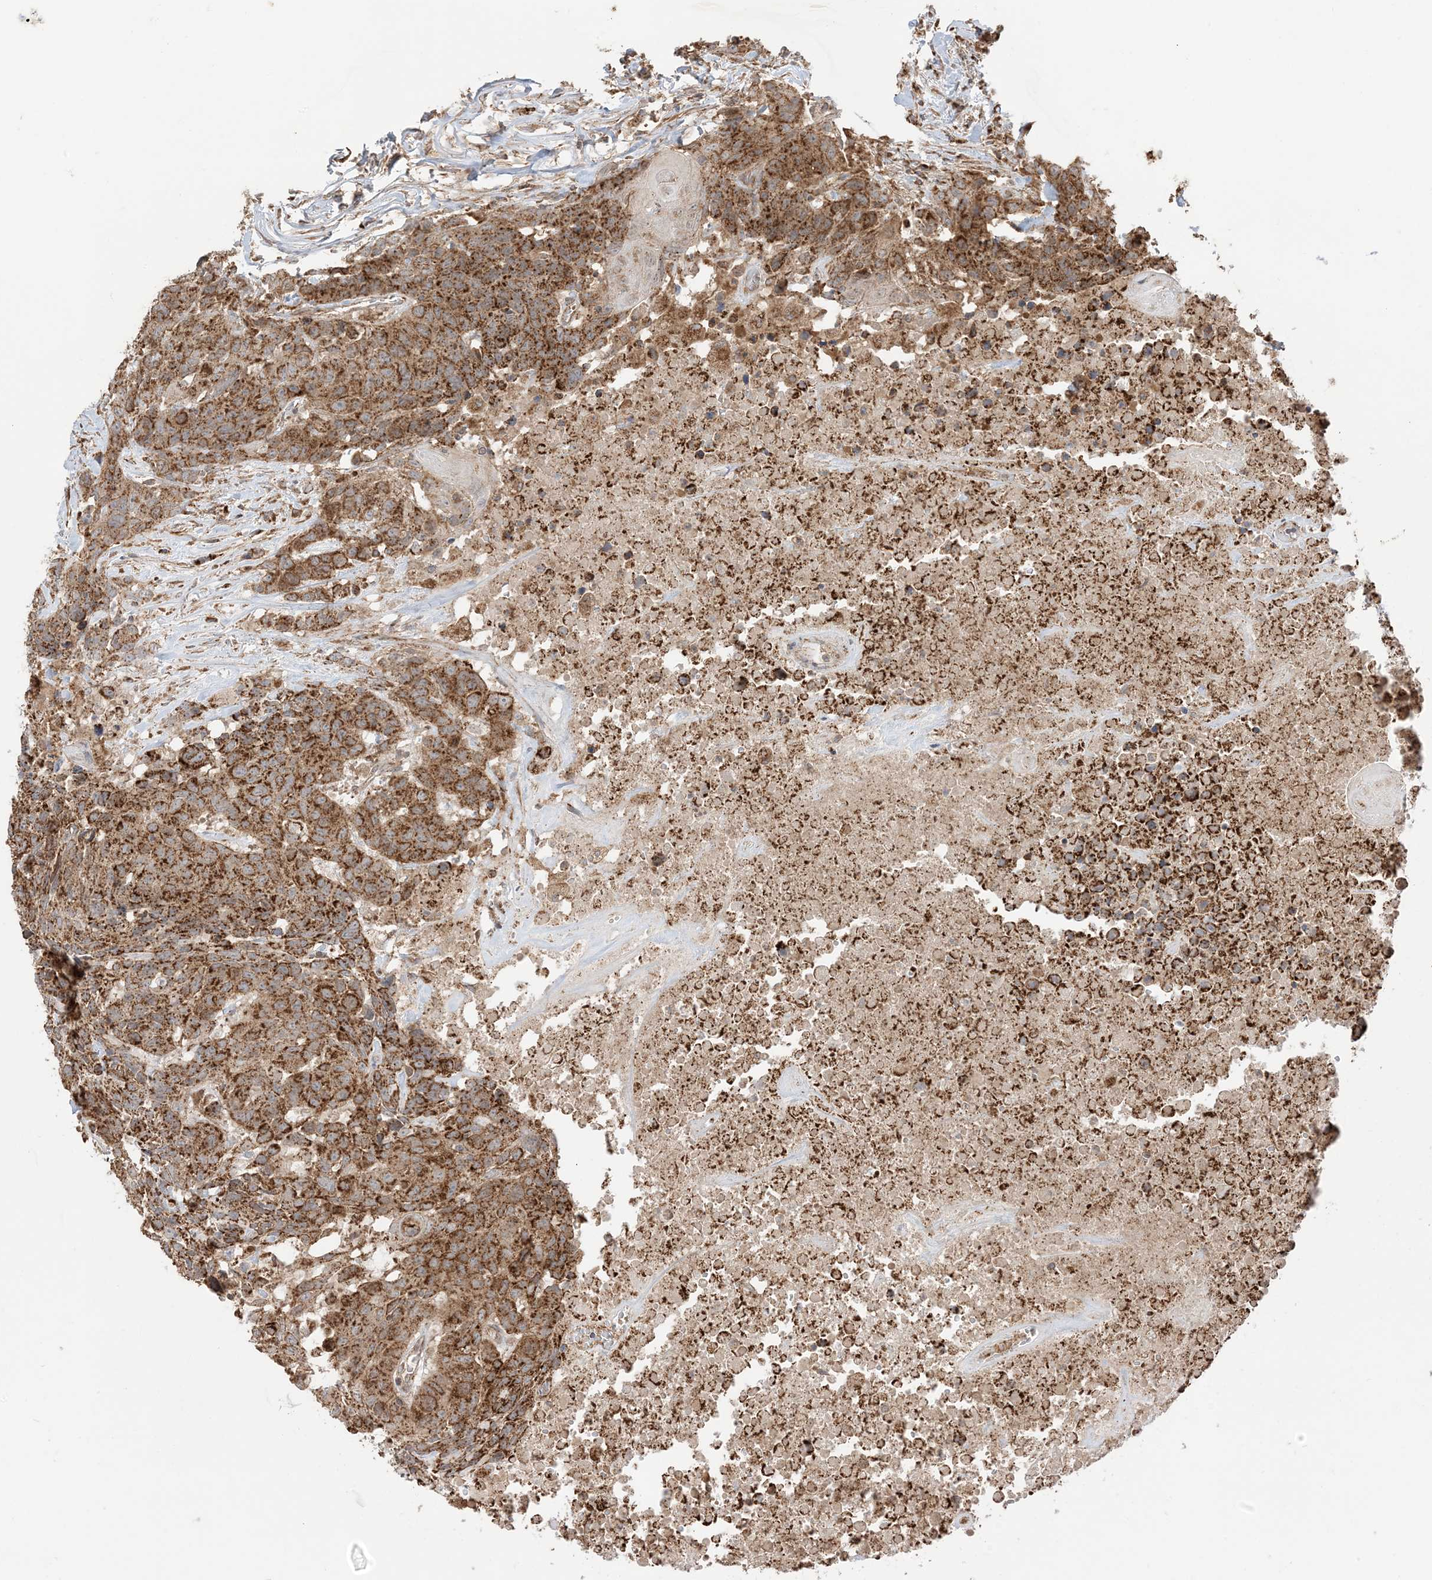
{"staining": {"intensity": "strong", "quantity": ">75%", "location": "cytoplasmic/membranous"}, "tissue": "head and neck cancer", "cell_type": "Tumor cells", "image_type": "cancer", "snomed": [{"axis": "morphology", "description": "Squamous cell carcinoma, NOS"}, {"axis": "topography", "description": "Head-Neck"}], "caption": "This image reveals immunohistochemistry (IHC) staining of human head and neck squamous cell carcinoma, with high strong cytoplasmic/membranous expression in about >75% of tumor cells.", "gene": "N4BP3", "patient": {"sex": "male", "age": 66}}